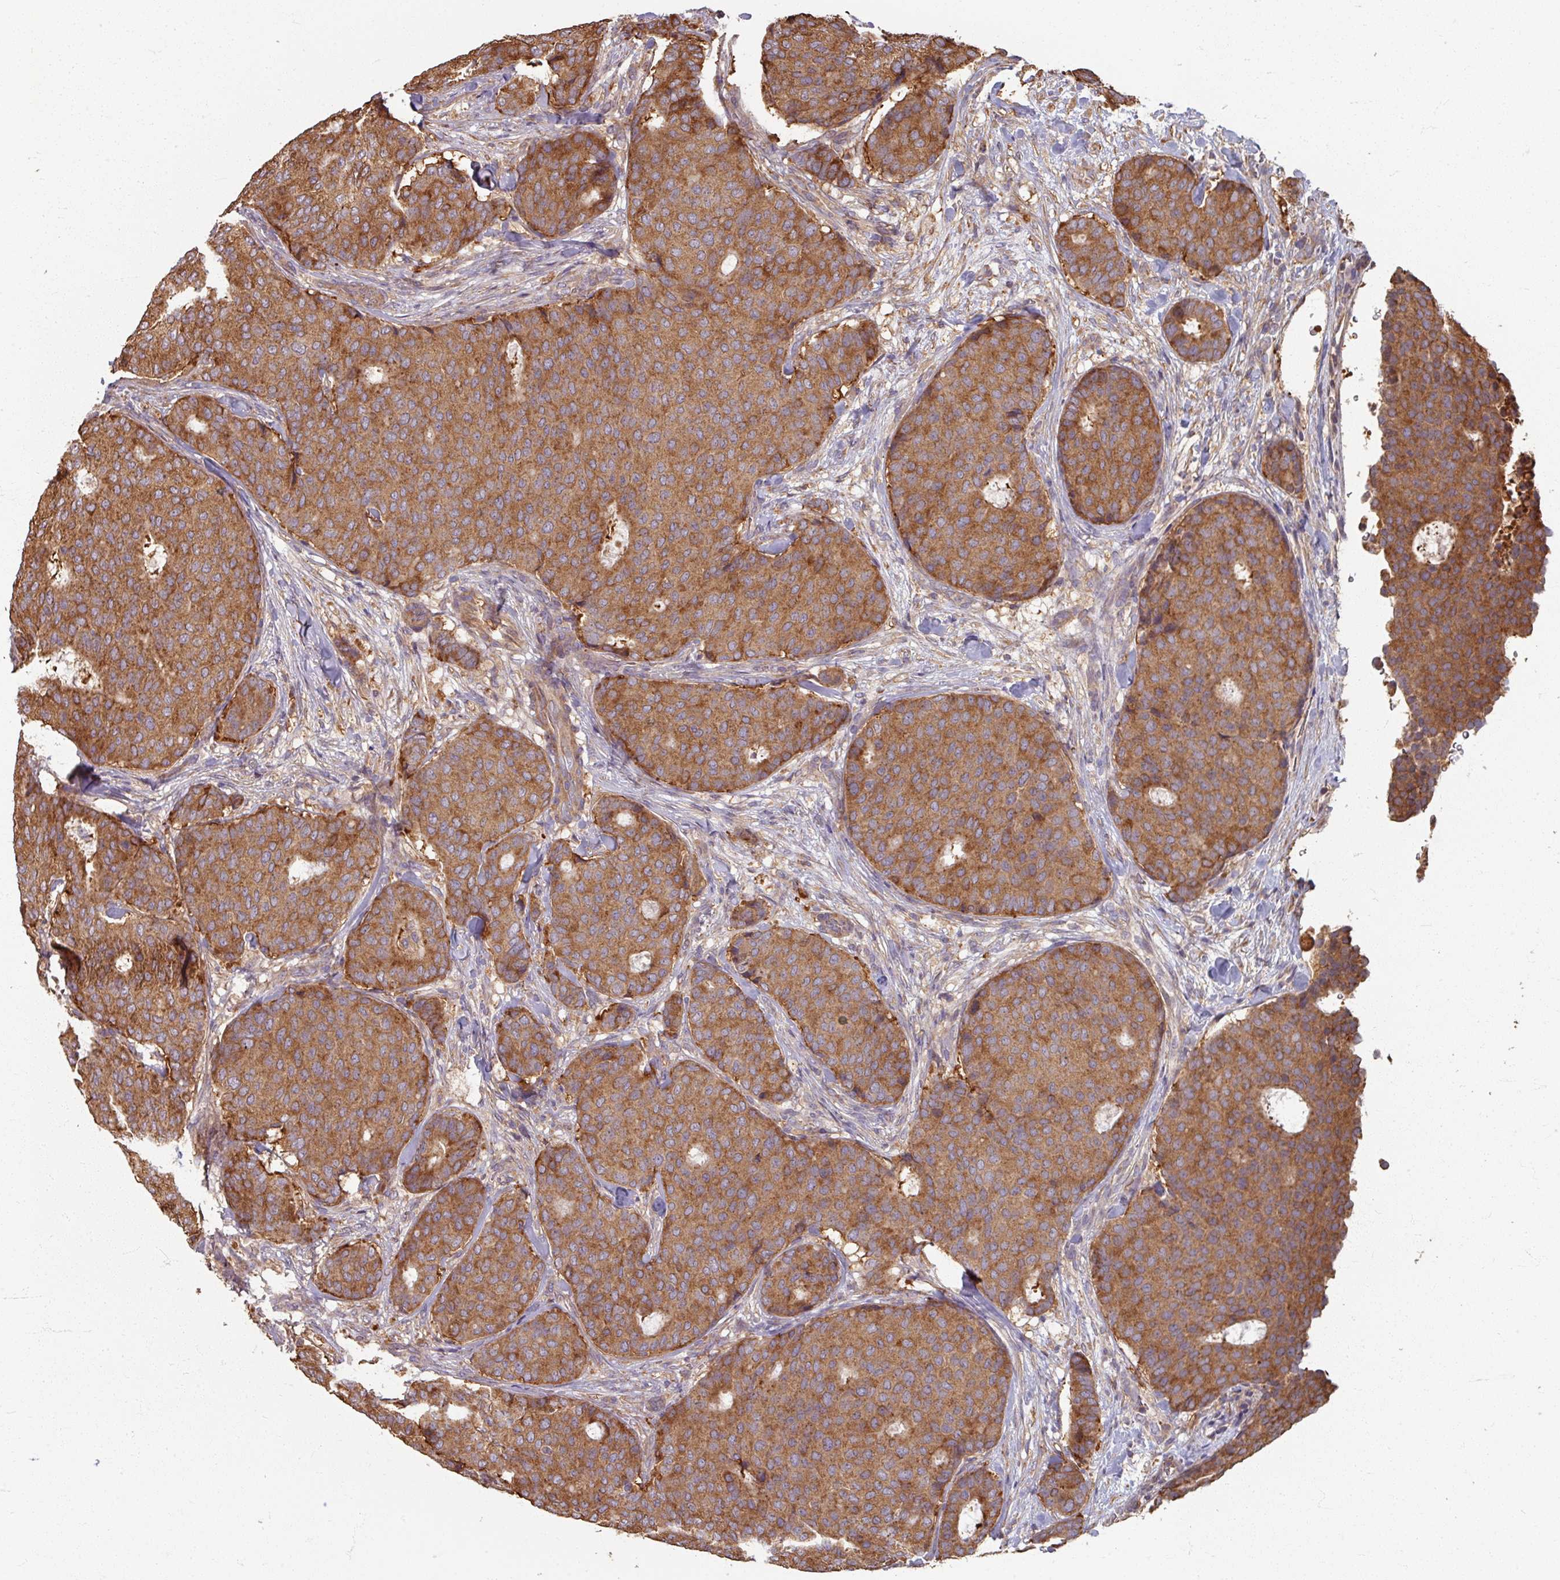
{"staining": {"intensity": "moderate", "quantity": ">75%", "location": "cytoplasmic/membranous"}, "tissue": "breast cancer", "cell_type": "Tumor cells", "image_type": "cancer", "snomed": [{"axis": "morphology", "description": "Duct carcinoma"}, {"axis": "topography", "description": "Breast"}], "caption": "An image showing moderate cytoplasmic/membranous positivity in approximately >75% of tumor cells in breast cancer, as visualized by brown immunohistochemical staining.", "gene": "CCDC68", "patient": {"sex": "female", "age": 75}}